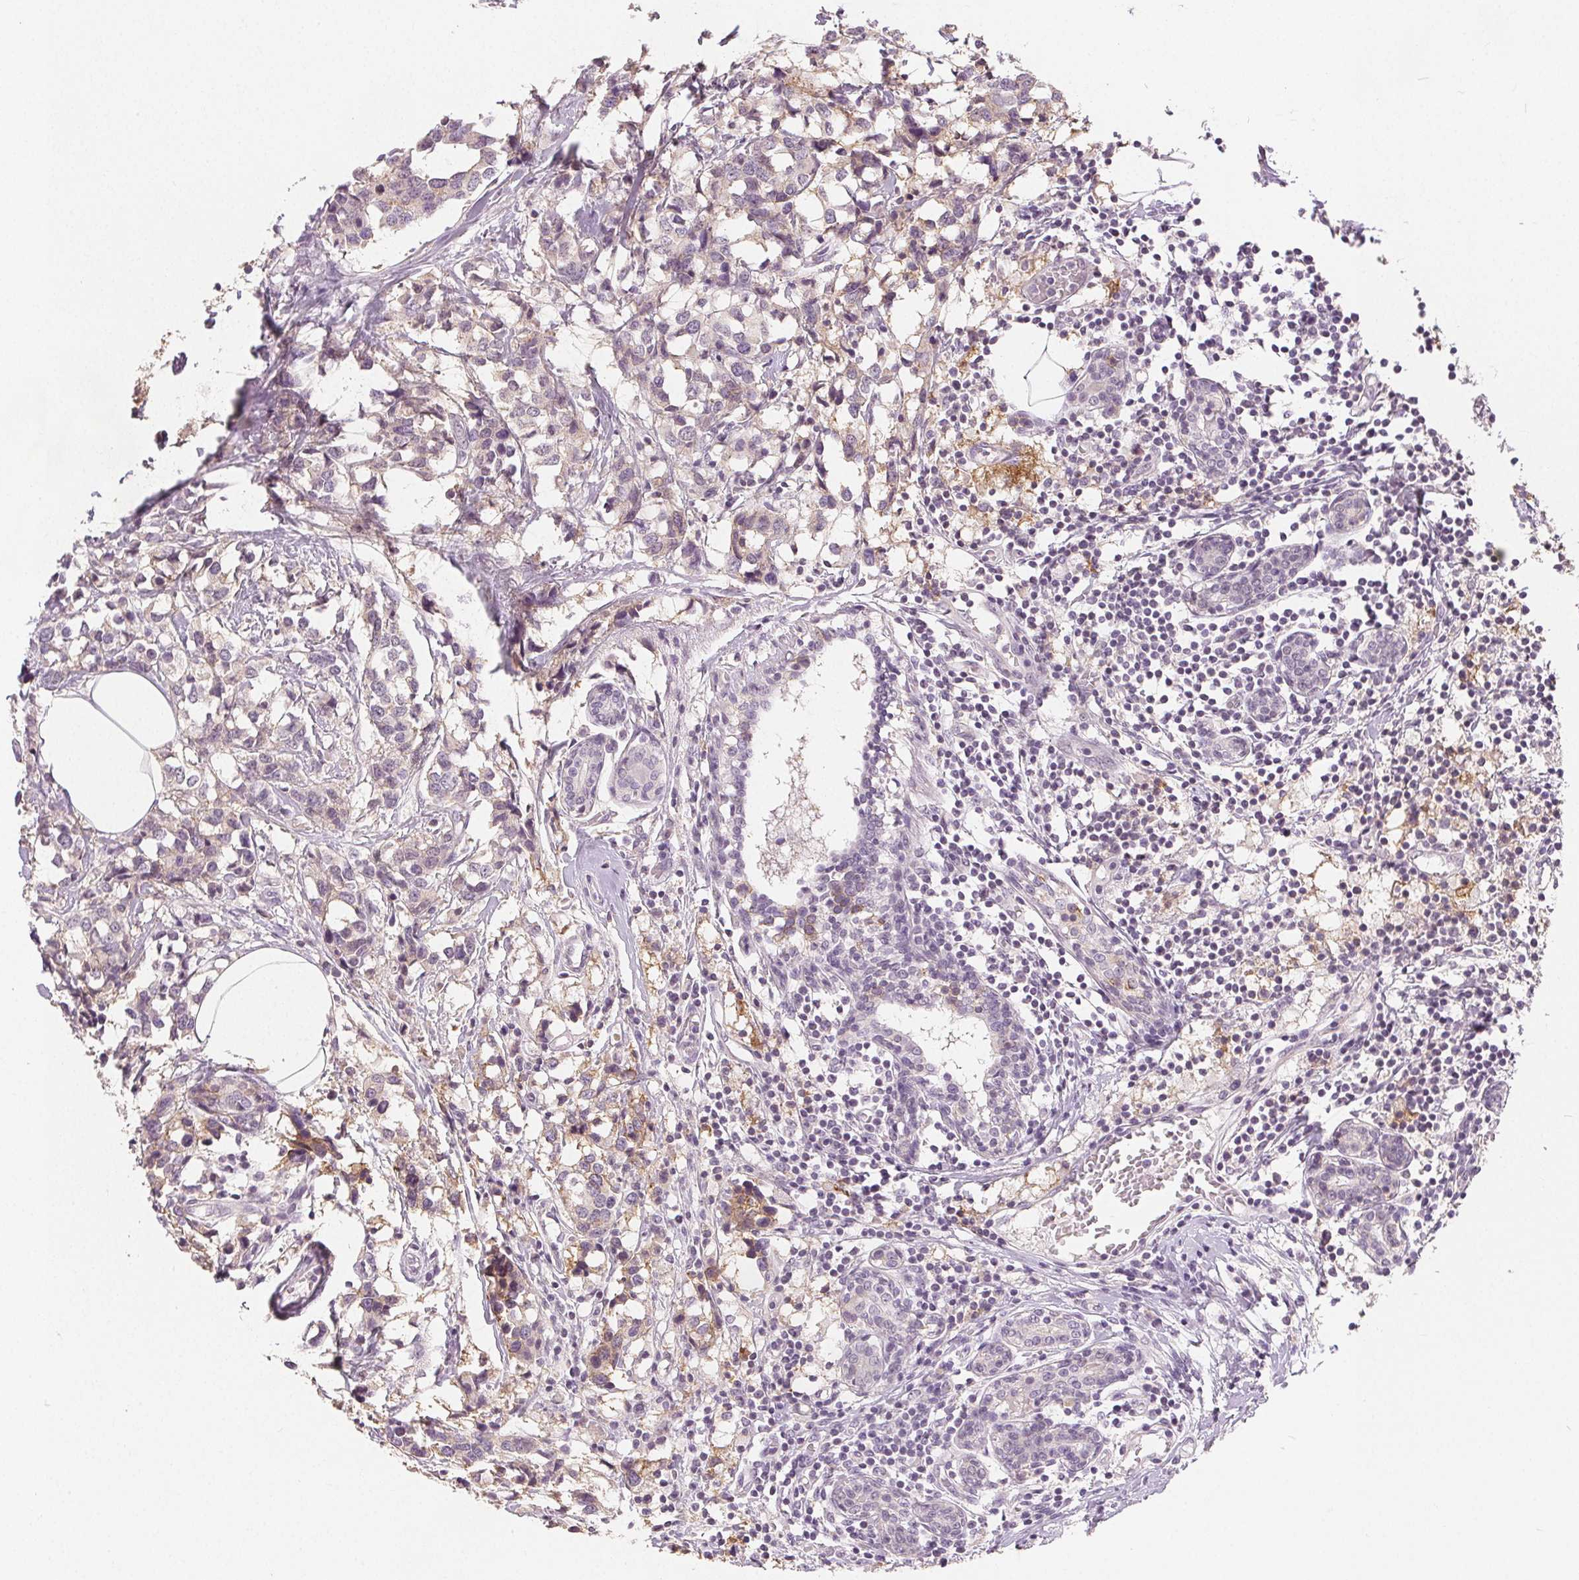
{"staining": {"intensity": "moderate", "quantity": "<25%", "location": "cytoplasmic/membranous"}, "tissue": "breast cancer", "cell_type": "Tumor cells", "image_type": "cancer", "snomed": [{"axis": "morphology", "description": "Lobular carcinoma"}, {"axis": "topography", "description": "Breast"}], "caption": "Immunohistochemistry (IHC) photomicrograph of neoplastic tissue: human breast cancer (lobular carcinoma) stained using immunohistochemistry (IHC) shows low levels of moderate protein expression localized specifically in the cytoplasmic/membranous of tumor cells, appearing as a cytoplasmic/membranous brown color.", "gene": "CA12", "patient": {"sex": "female", "age": 59}}